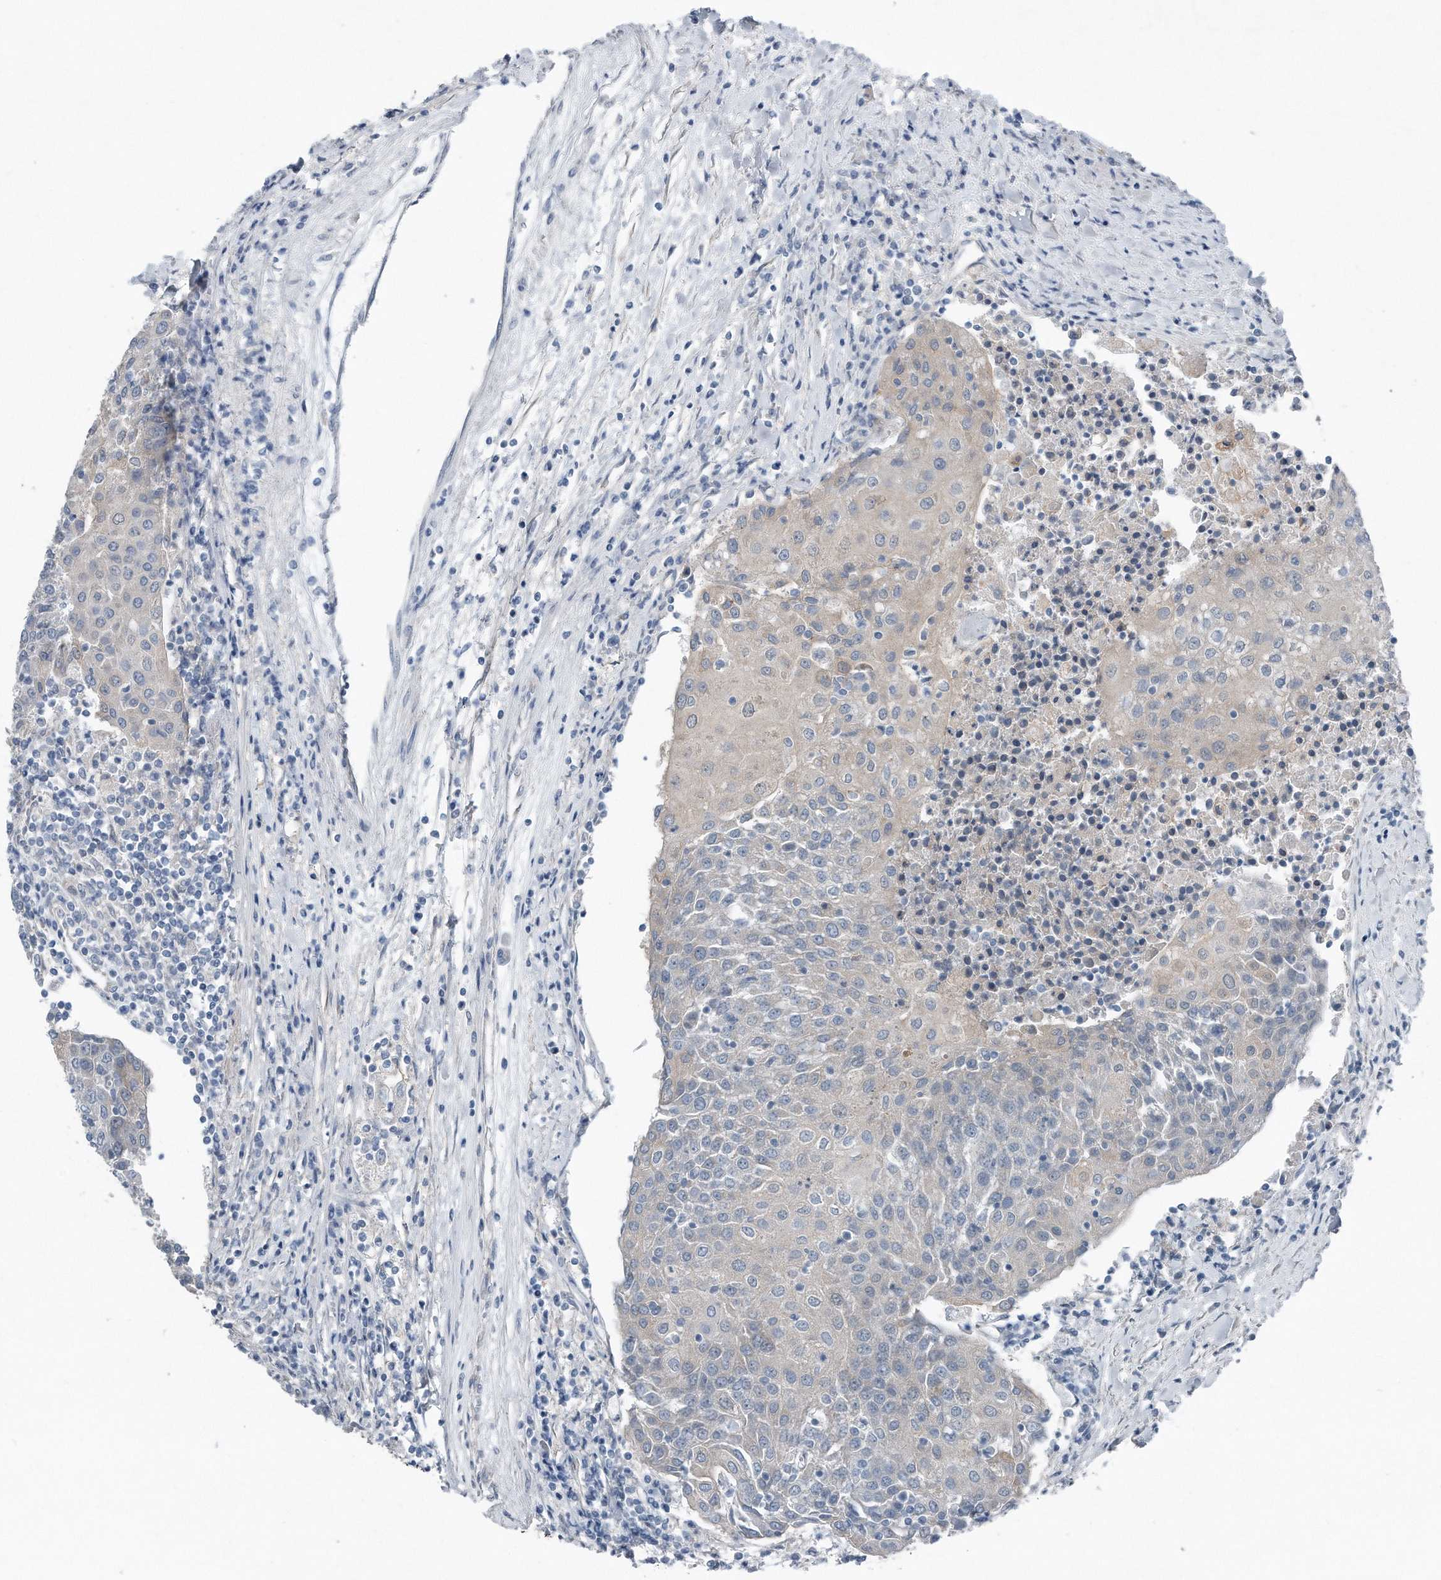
{"staining": {"intensity": "negative", "quantity": "none", "location": "none"}, "tissue": "urothelial cancer", "cell_type": "Tumor cells", "image_type": "cancer", "snomed": [{"axis": "morphology", "description": "Urothelial carcinoma, High grade"}, {"axis": "topography", "description": "Urinary bladder"}], "caption": "IHC histopathology image of neoplastic tissue: human urothelial cancer stained with DAB demonstrates no significant protein staining in tumor cells.", "gene": "YRDC", "patient": {"sex": "female", "age": 85}}